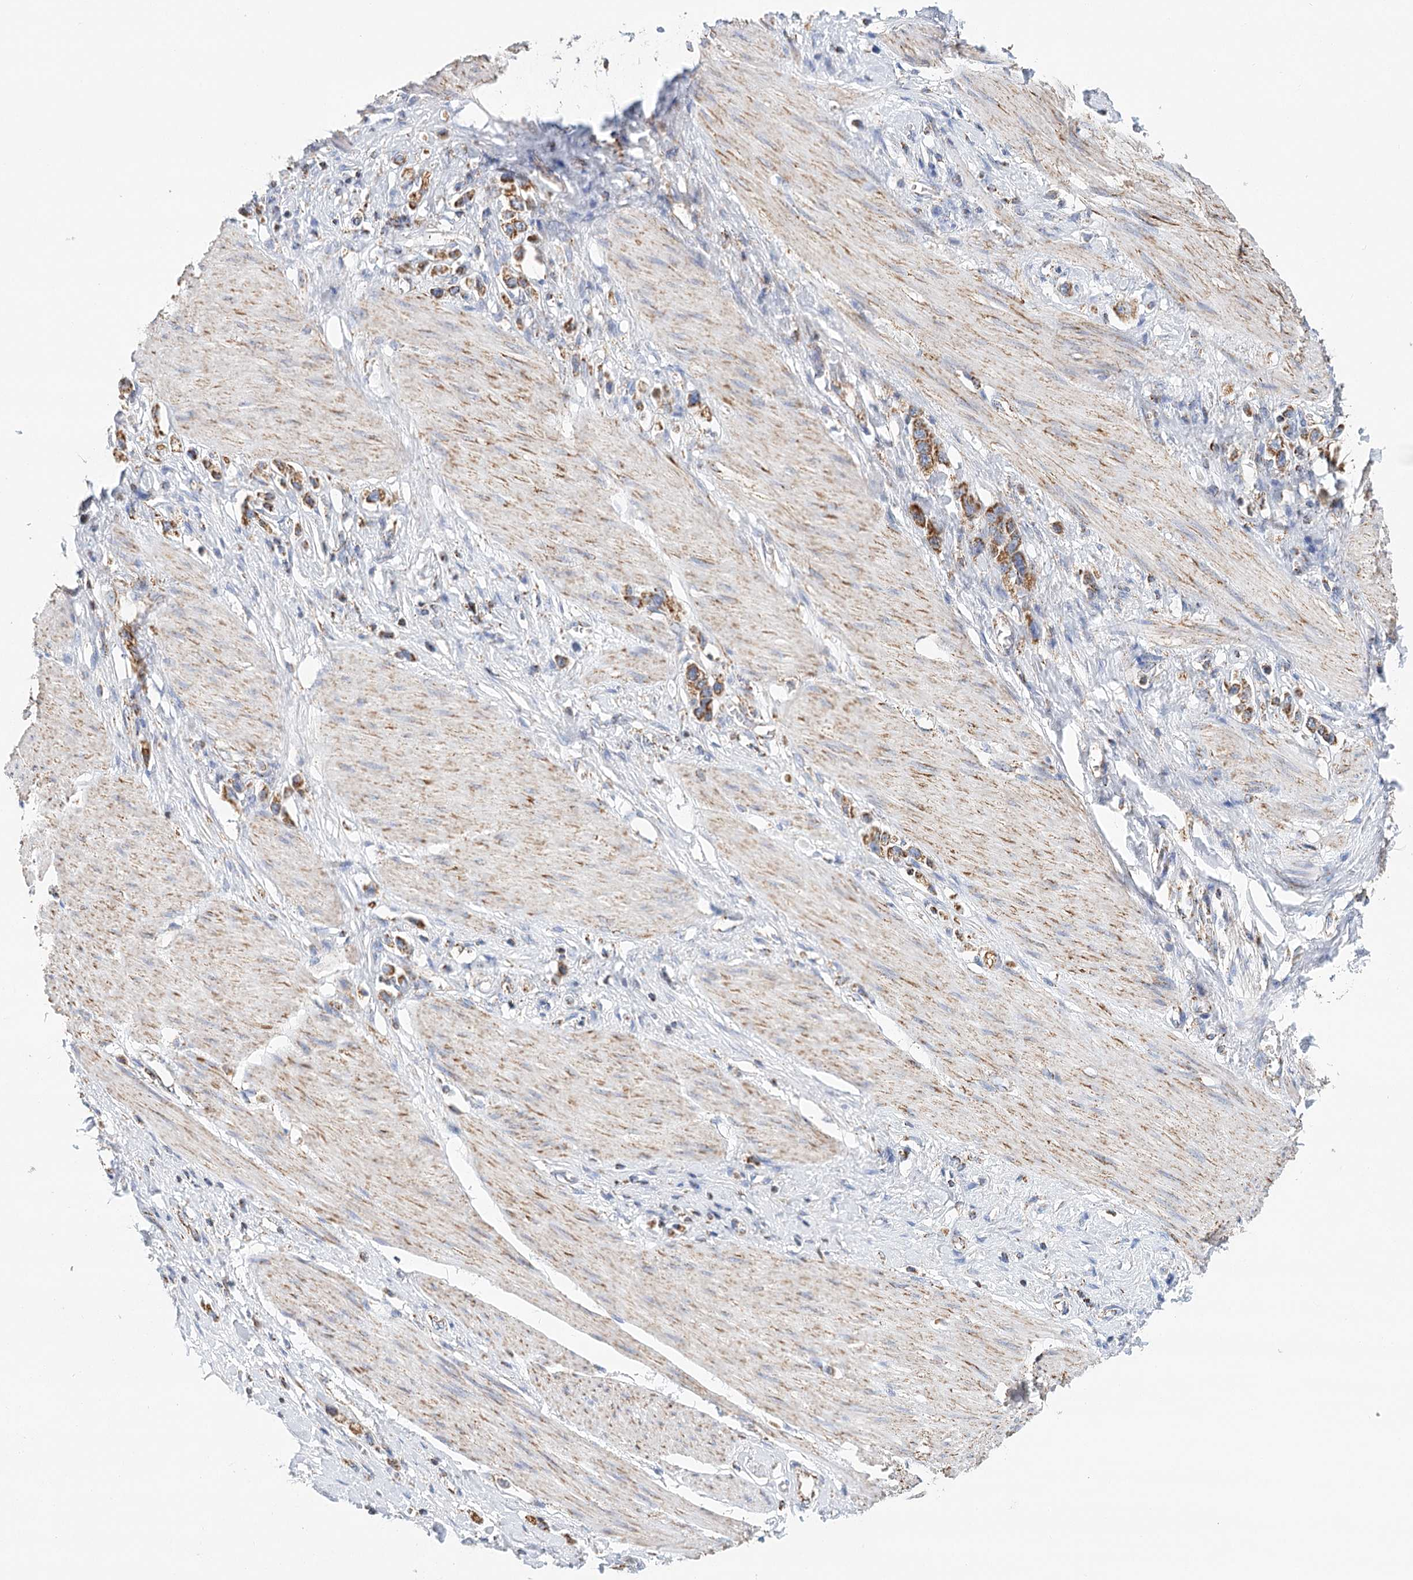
{"staining": {"intensity": "strong", "quantity": ">75%", "location": "cytoplasmic/membranous"}, "tissue": "stomach cancer", "cell_type": "Tumor cells", "image_type": "cancer", "snomed": [{"axis": "morphology", "description": "Adenocarcinoma, NOS"}, {"axis": "topography", "description": "Stomach"}], "caption": "Protein positivity by immunohistochemistry exhibits strong cytoplasmic/membranous expression in about >75% of tumor cells in stomach cancer (adenocarcinoma).", "gene": "LSS", "patient": {"sex": "female", "age": 65}}